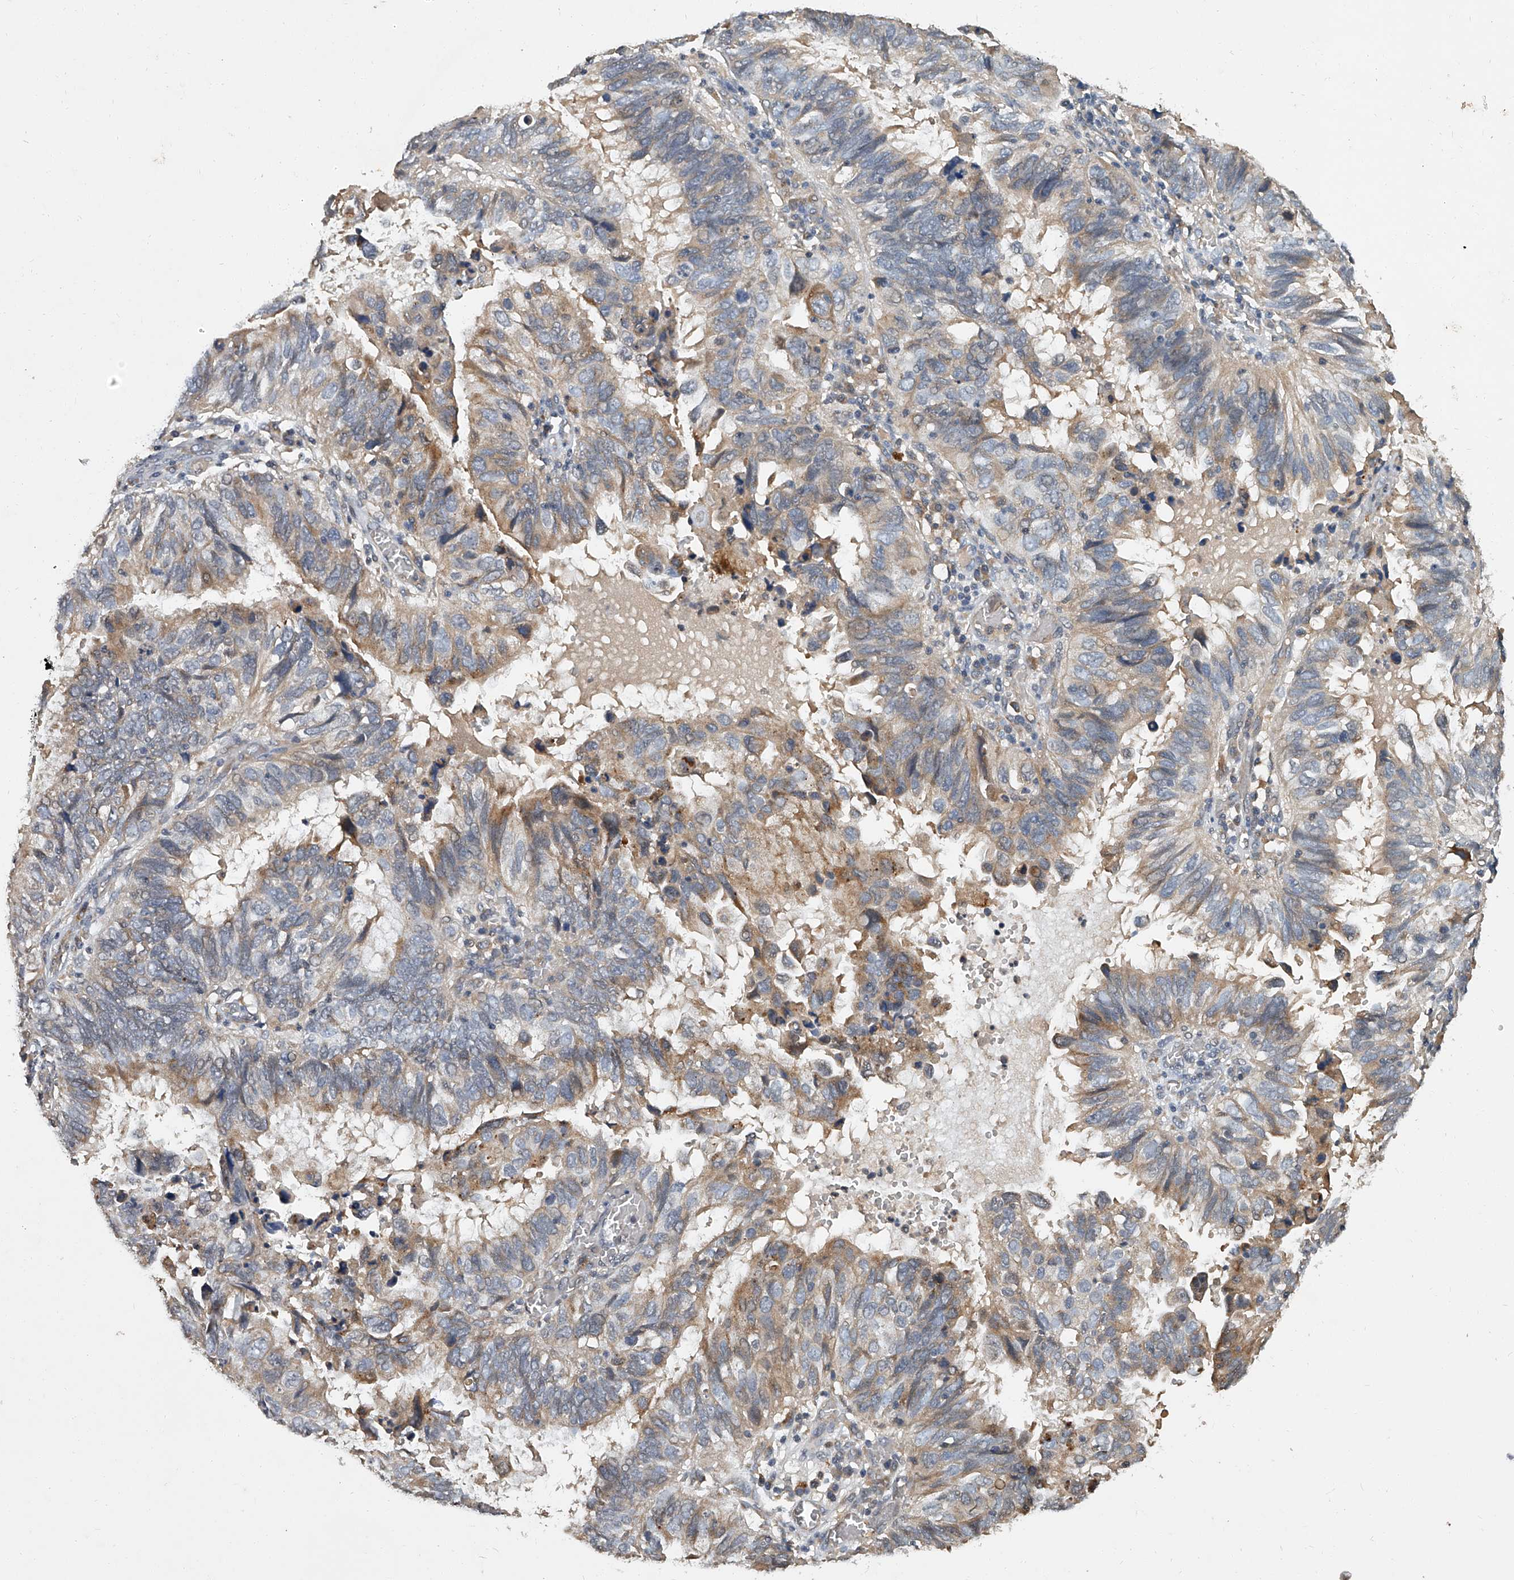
{"staining": {"intensity": "moderate", "quantity": "25%-75%", "location": "cytoplasmic/membranous"}, "tissue": "endometrial cancer", "cell_type": "Tumor cells", "image_type": "cancer", "snomed": [{"axis": "morphology", "description": "Adenocarcinoma, NOS"}, {"axis": "topography", "description": "Uterus"}], "caption": "About 25%-75% of tumor cells in endometrial adenocarcinoma show moderate cytoplasmic/membranous protein expression as visualized by brown immunohistochemical staining.", "gene": "JAG2", "patient": {"sex": "female", "age": 77}}